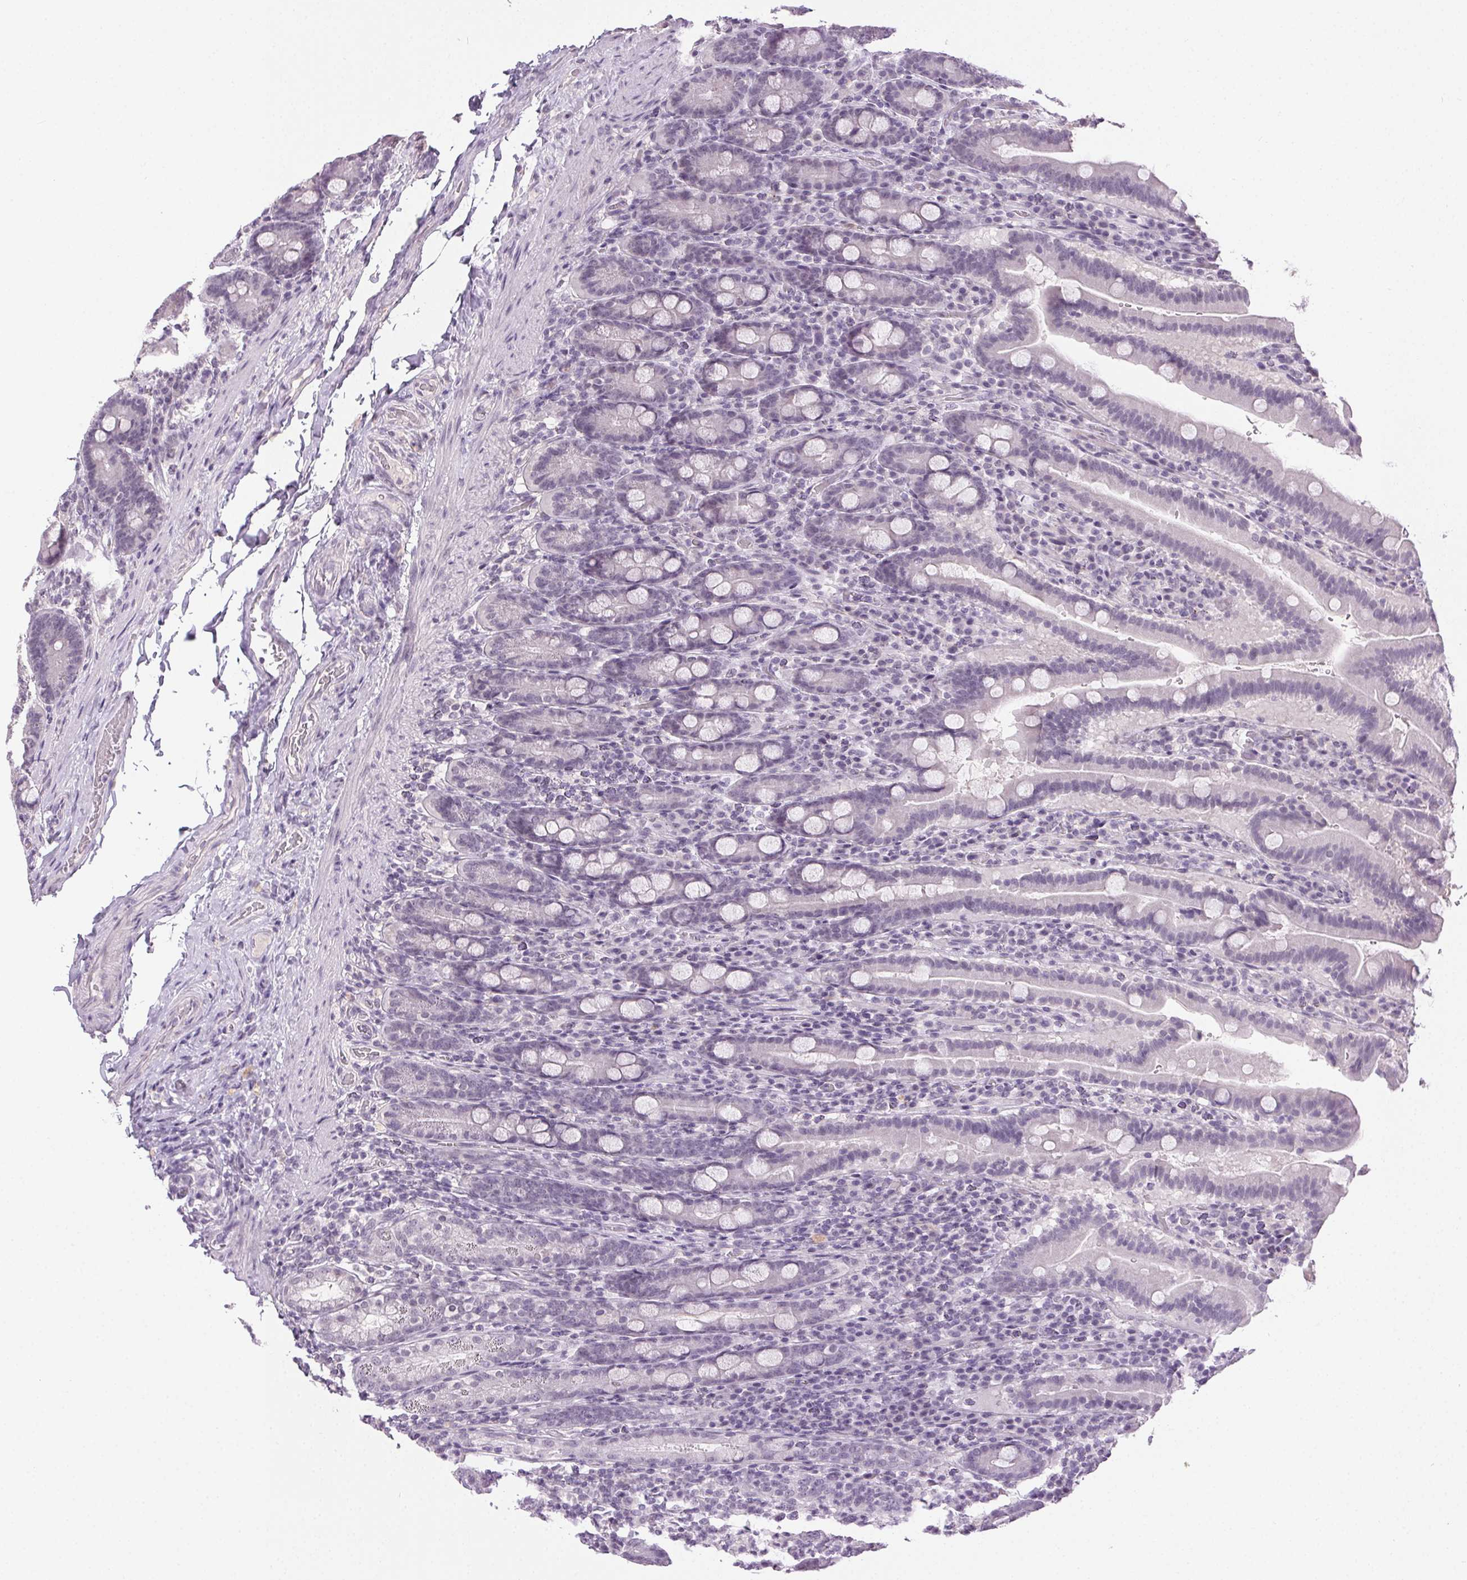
{"staining": {"intensity": "negative", "quantity": "none", "location": "none"}, "tissue": "small intestine", "cell_type": "Glandular cells", "image_type": "normal", "snomed": [{"axis": "morphology", "description": "Normal tissue, NOS"}, {"axis": "topography", "description": "Small intestine"}], "caption": "Photomicrograph shows no significant protein expression in glandular cells of benign small intestine.", "gene": "FAM168A", "patient": {"sex": "male", "age": 26}}